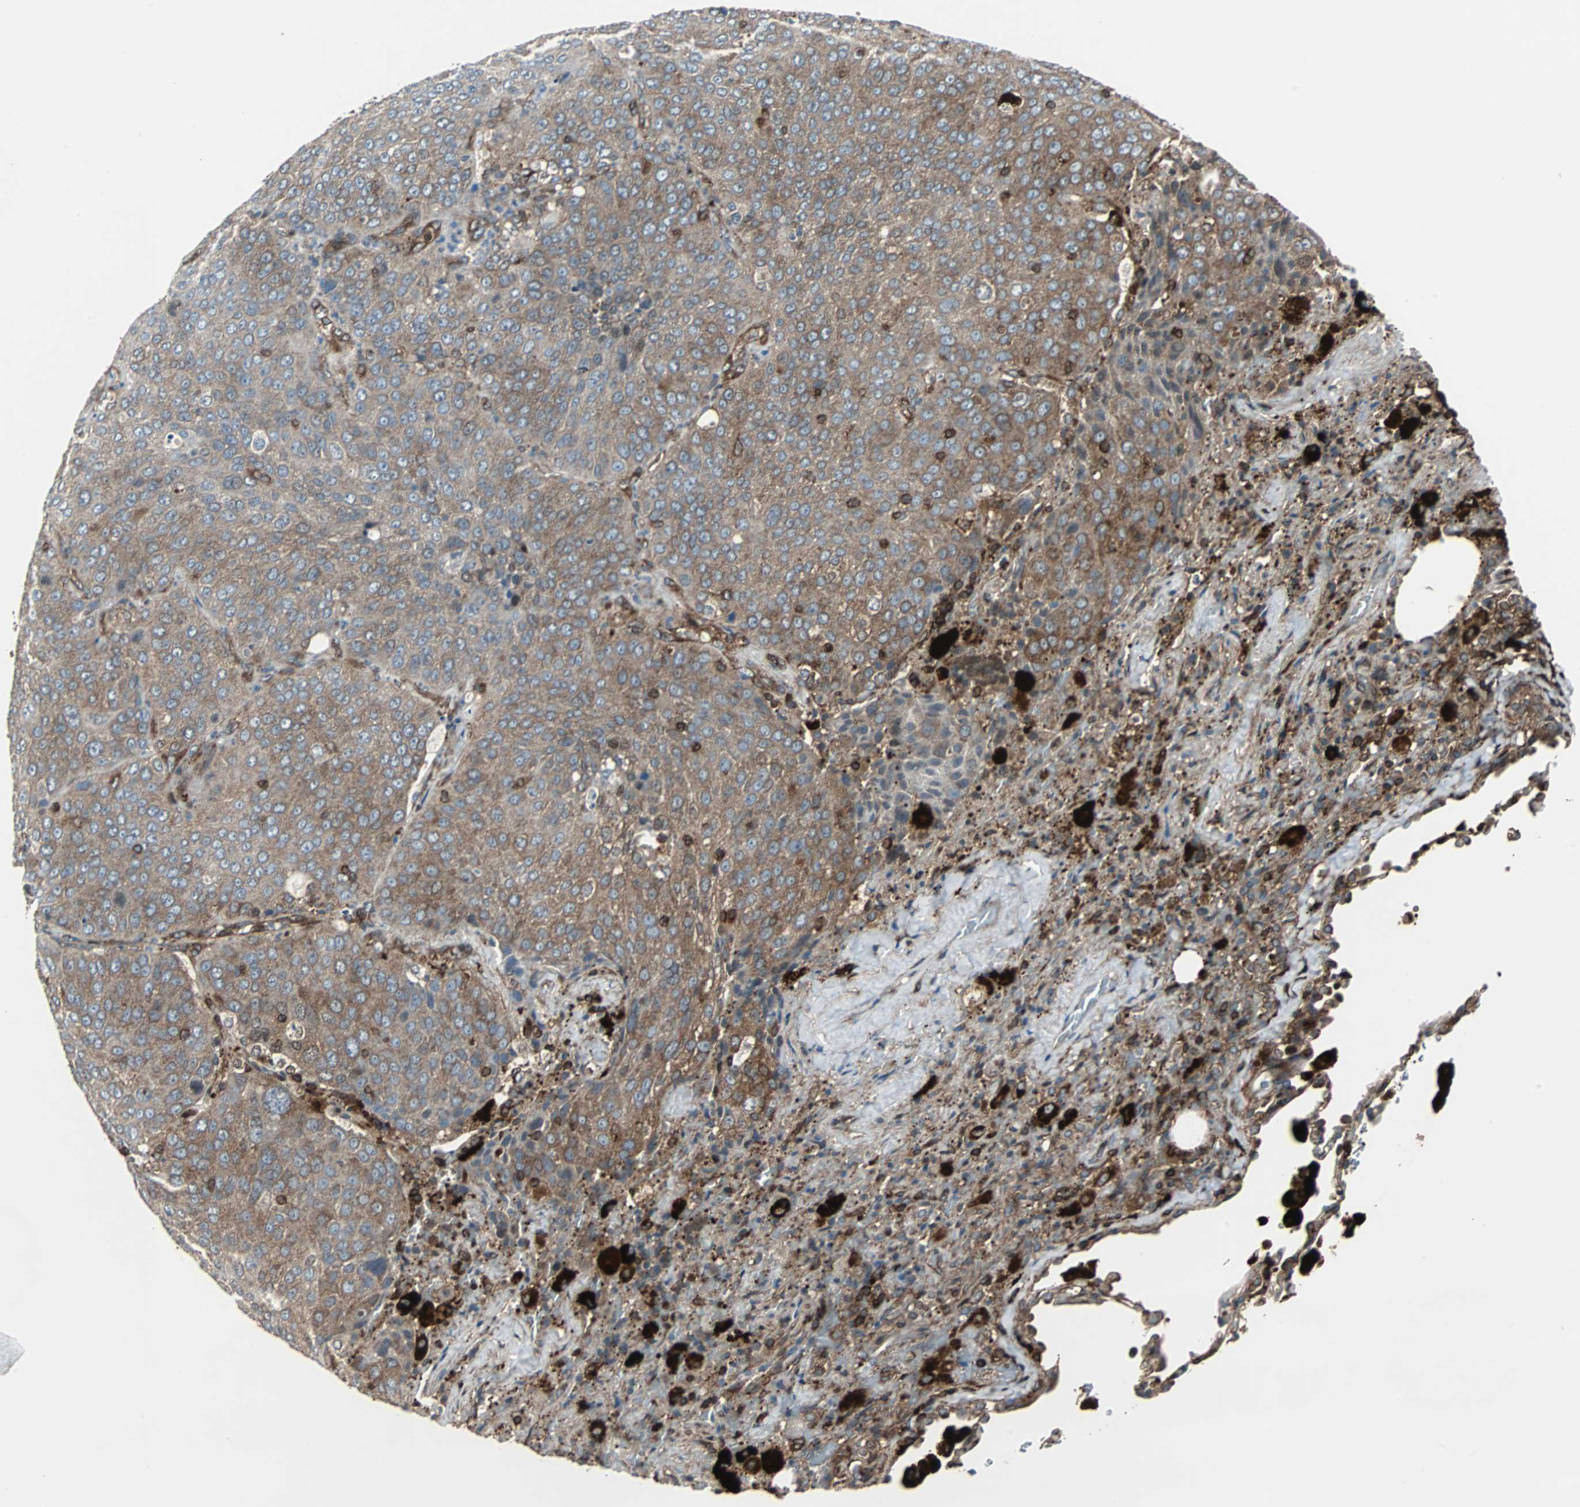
{"staining": {"intensity": "moderate", "quantity": ">75%", "location": "cytoplasmic/membranous"}, "tissue": "lung cancer", "cell_type": "Tumor cells", "image_type": "cancer", "snomed": [{"axis": "morphology", "description": "Squamous cell carcinoma, NOS"}, {"axis": "topography", "description": "Lung"}], "caption": "A medium amount of moderate cytoplasmic/membranous staining is present in approximately >75% of tumor cells in lung cancer tissue.", "gene": "RELA", "patient": {"sex": "male", "age": 54}}